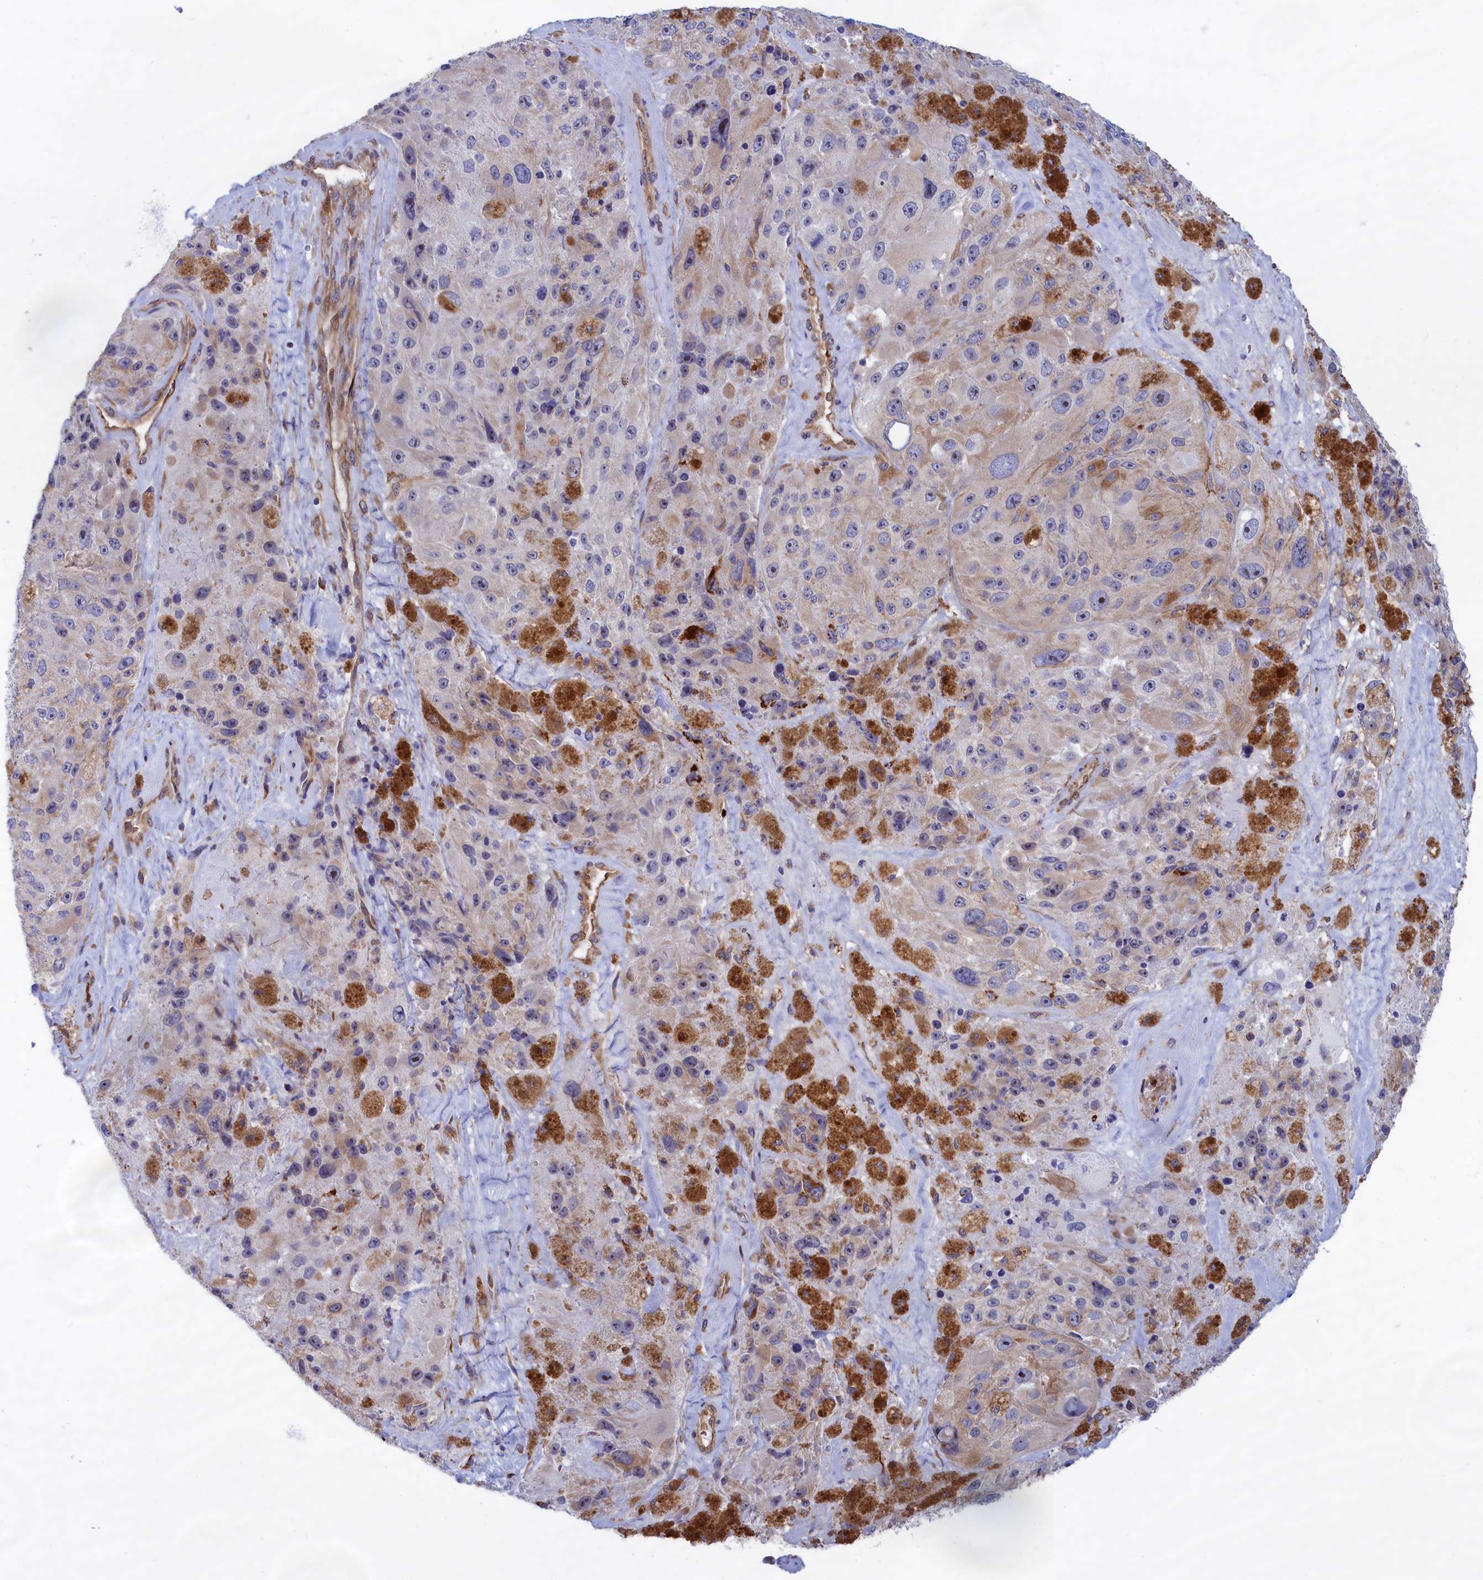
{"staining": {"intensity": "negative", "quantity": "none", "location": "none"}, "tissue": "melanoma", "cell_type": "Tumor cells", "image_type": "cancer", "snomed": [{"axis": "morphology", "description": "Malignant melanoma, Metastatic site"}, {"axis": "topography", "description": "Lymph node"}], "caption": "Micrograph shows no protein staining in tumor cells of melanoma tissue.", "gene": "ABCC12", "patient": {"sex": "male", "age": 62}}